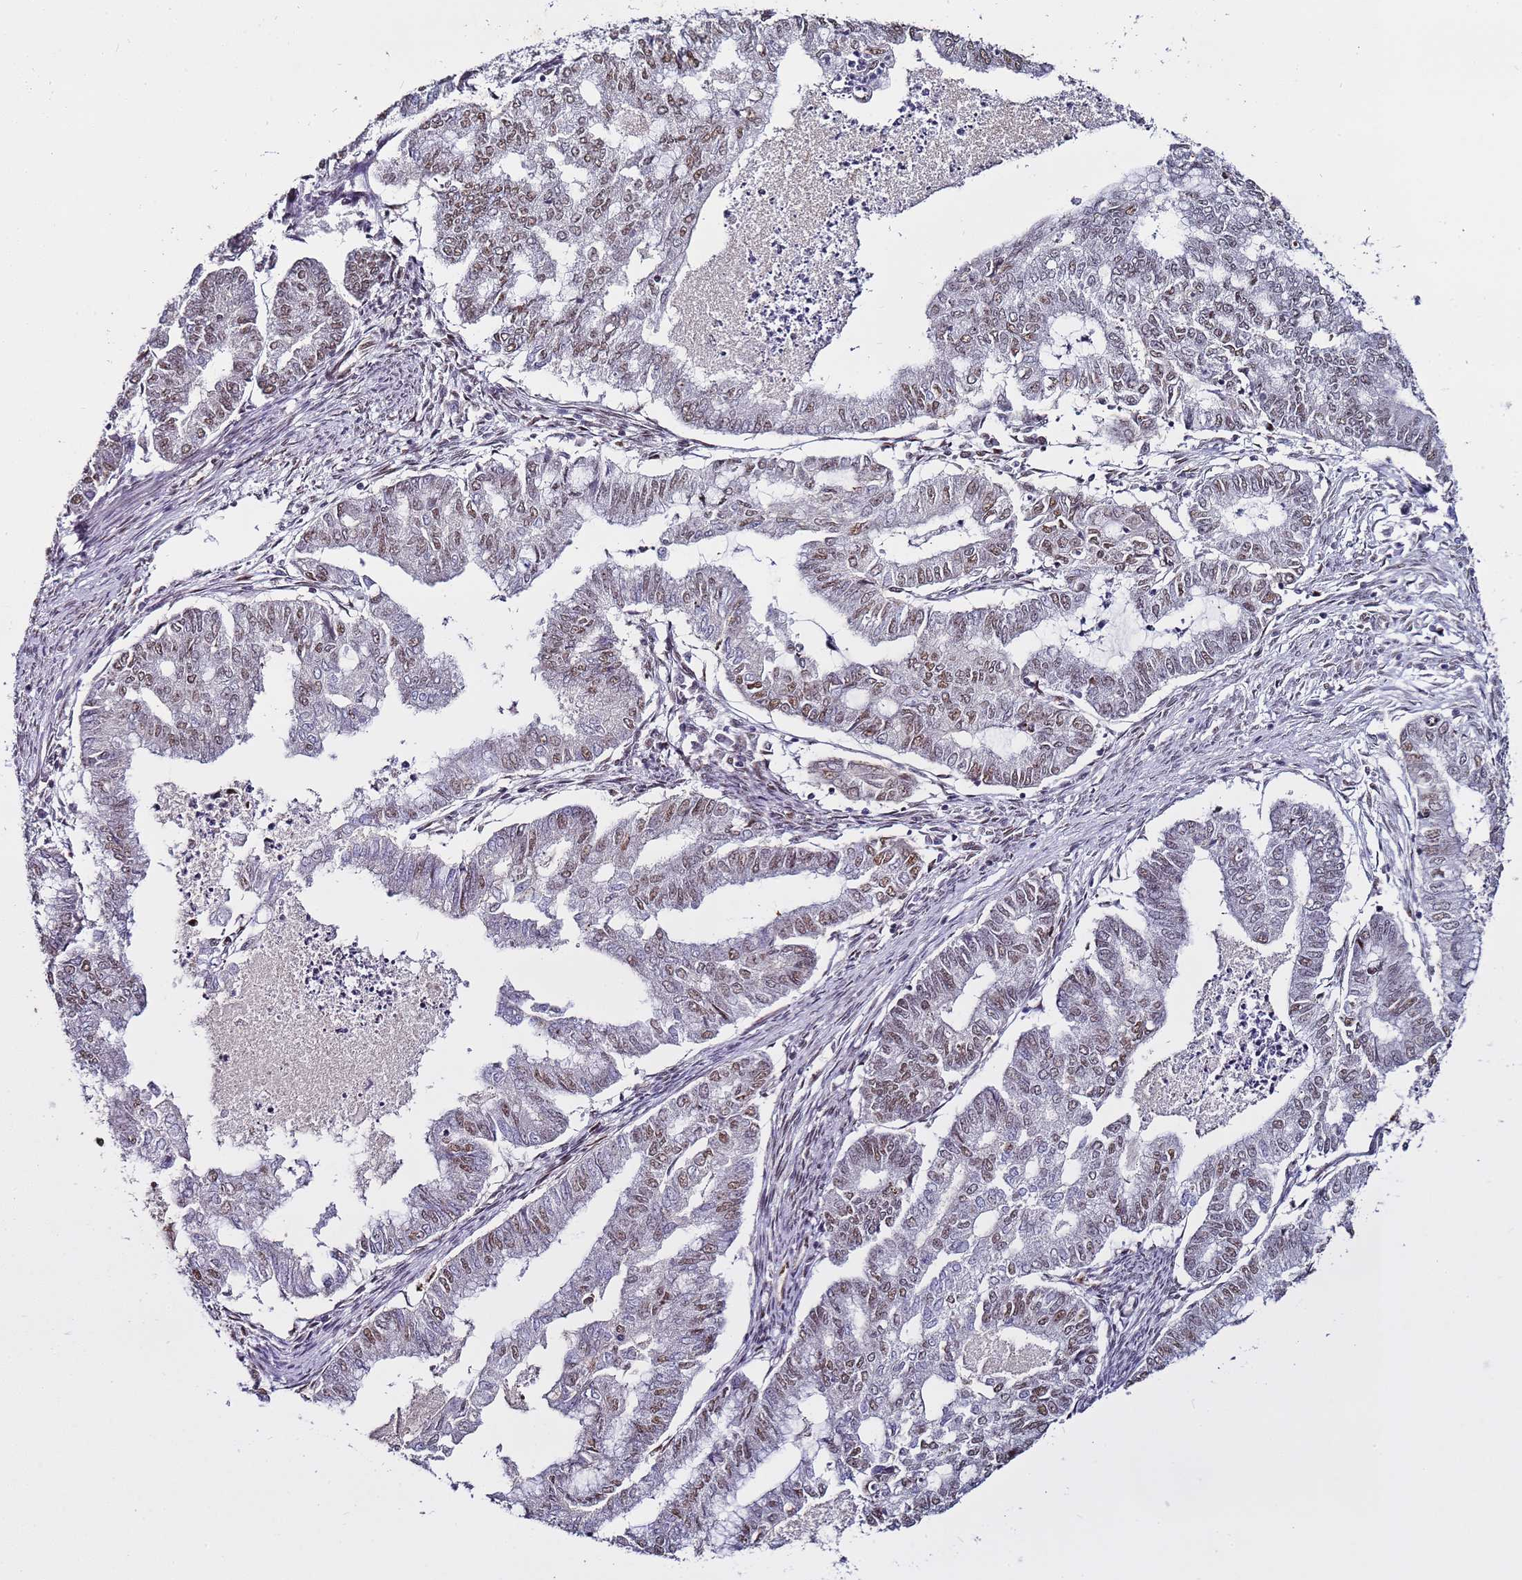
{"staining": {"intensity": "moderate", "quantity": "25%-75%", "location": "nuclear"}, "tissue": "endometrial cancer", "cell_type": "Tumor cells", "image_type": "cancer", "snomed": [{"axis": "morphology", "description": "Adenocarcinoma, NOS"}, {"axis": "topography", "description": "Endometrium"}], "caption": "Human endometrial cancer stained with a protein marker displays moderate staining in tumor cells.", "gene": "PSMA7", "patient": {"sex": "female", "age": 79}}